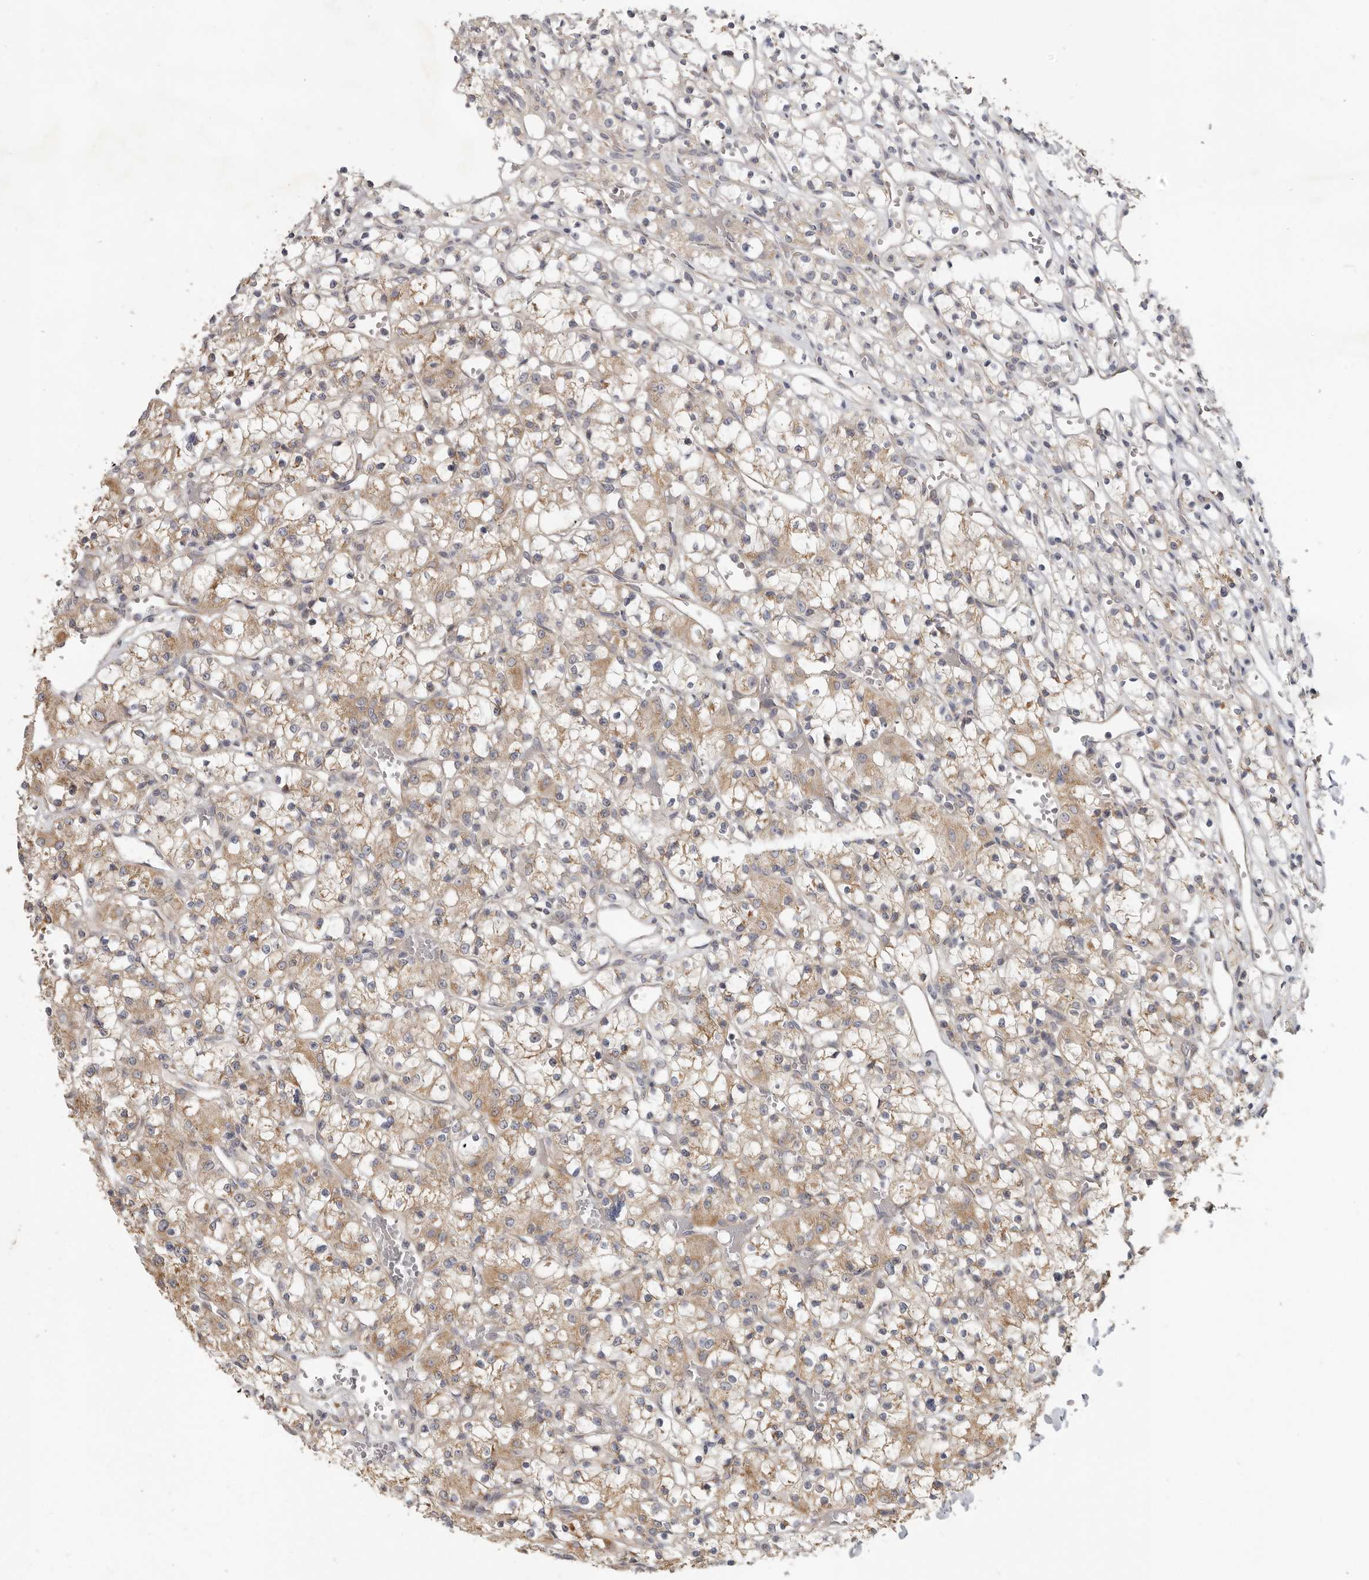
{"staining": {"intensity": "moderate", "quantity": ">75%", "location": "cytoplasmic/membranous"}, "tissue": "renal cancer", "cell_type": "Tumor cells", "image_type": "cancer", "snomed": [{"axis": "morphology", "description": "Adenocarcinoma, NOS"}, {"axis": "topography", "description": "Kidney"}], "caption": "IHC of renal cancer displays medium levels of moderate cytoplasmic/membranous expression in approximately >75% of tumor cells.", "gene": "UNK", "patient": {"sex": "female", "age": 59}}